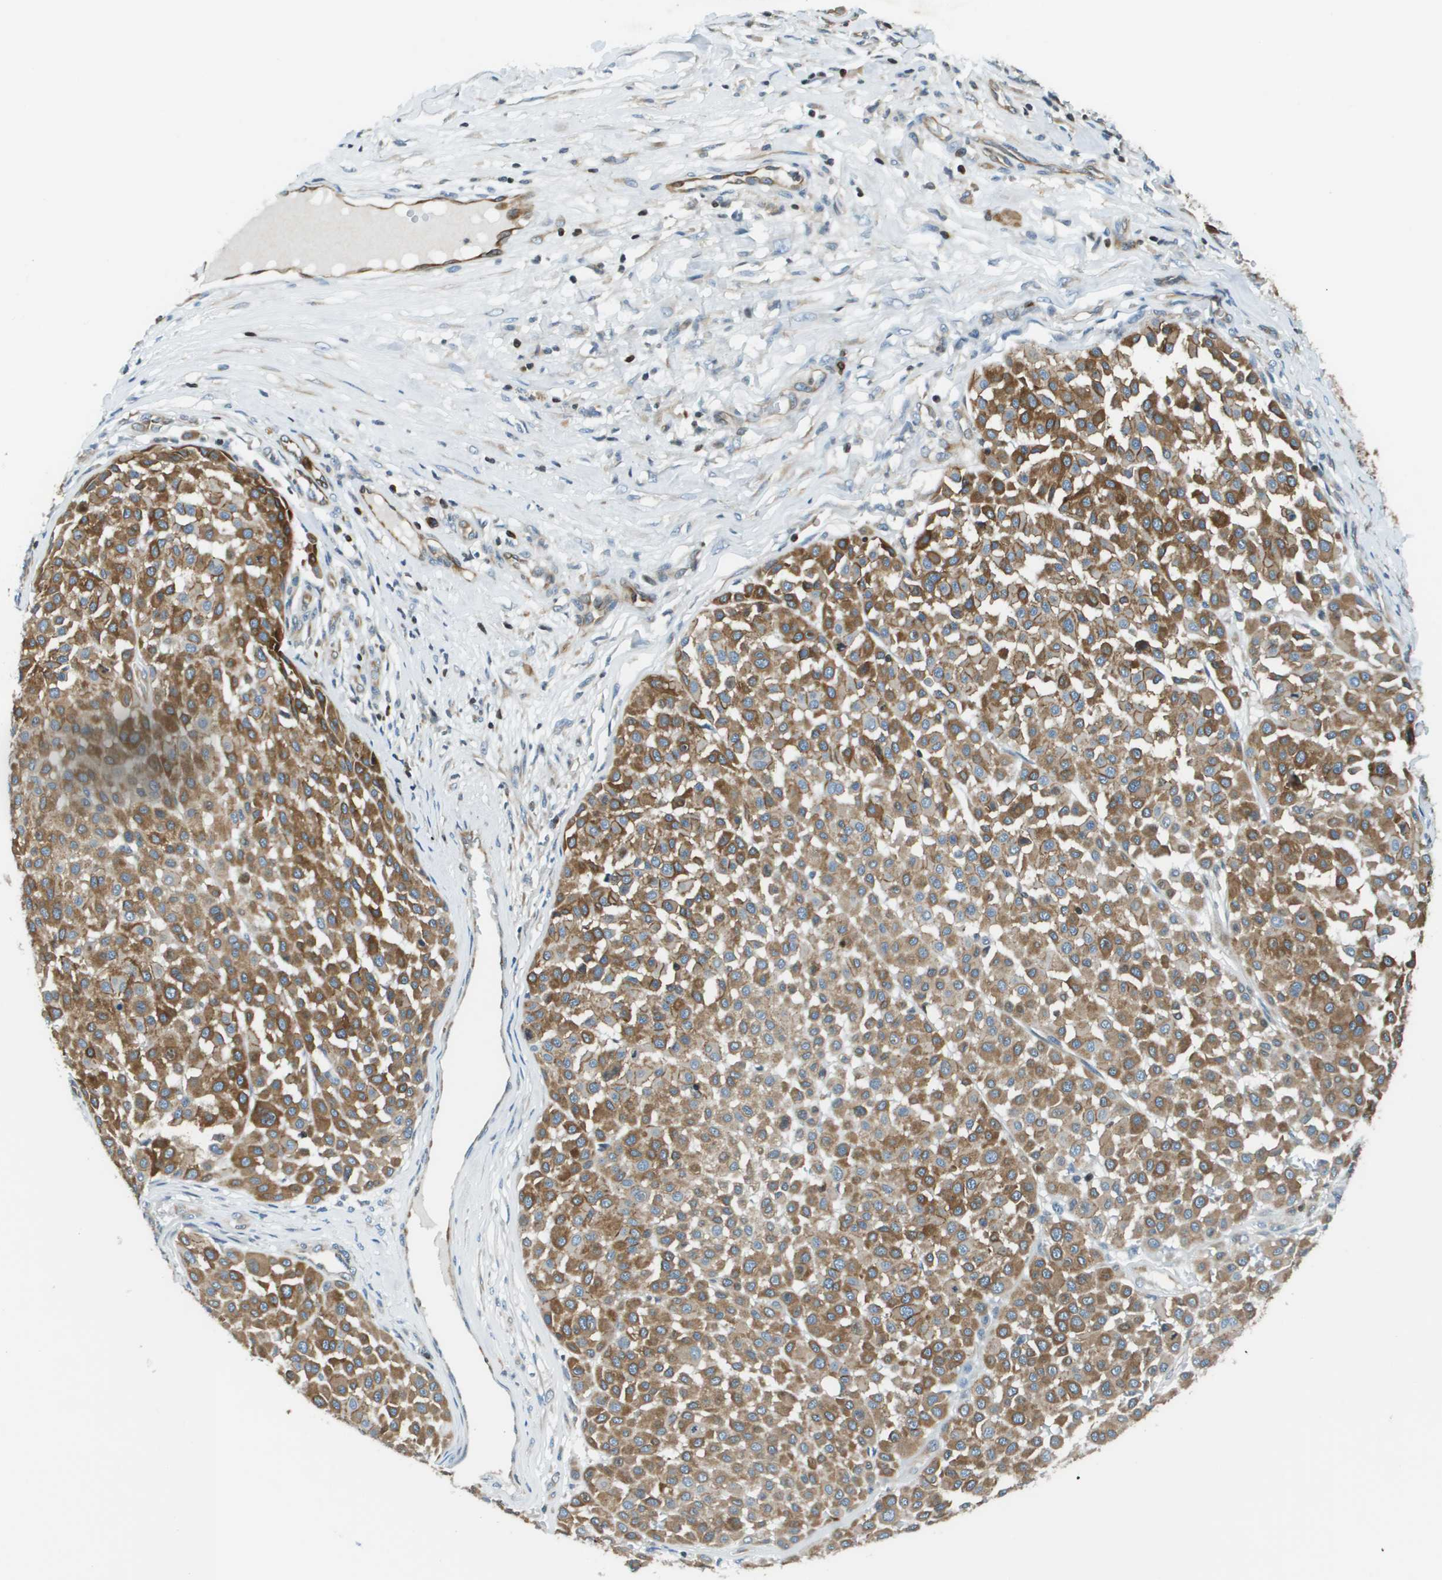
{"staining": {"intensity": "moderate", "quantity": ">75%", "location": "cytoplasmic/membranous"}, "tissue": "melanoma", "cell_type": "Tumor cells", "image_type": "cancer", "snomed": [{"axis": "morphology", "description": "Malignant melanoma, Metastatic site"}, {"axis": "topography", "description": "Soft tissue"}], "caption": "This is an image of IHC staining of malignant melanoma (metastatic site), which shows moderate staining in the cytoplasmic/membranous of tumor cells.", "gene": "ESYT1", "patient": {"sex": "male", "age": 41}}